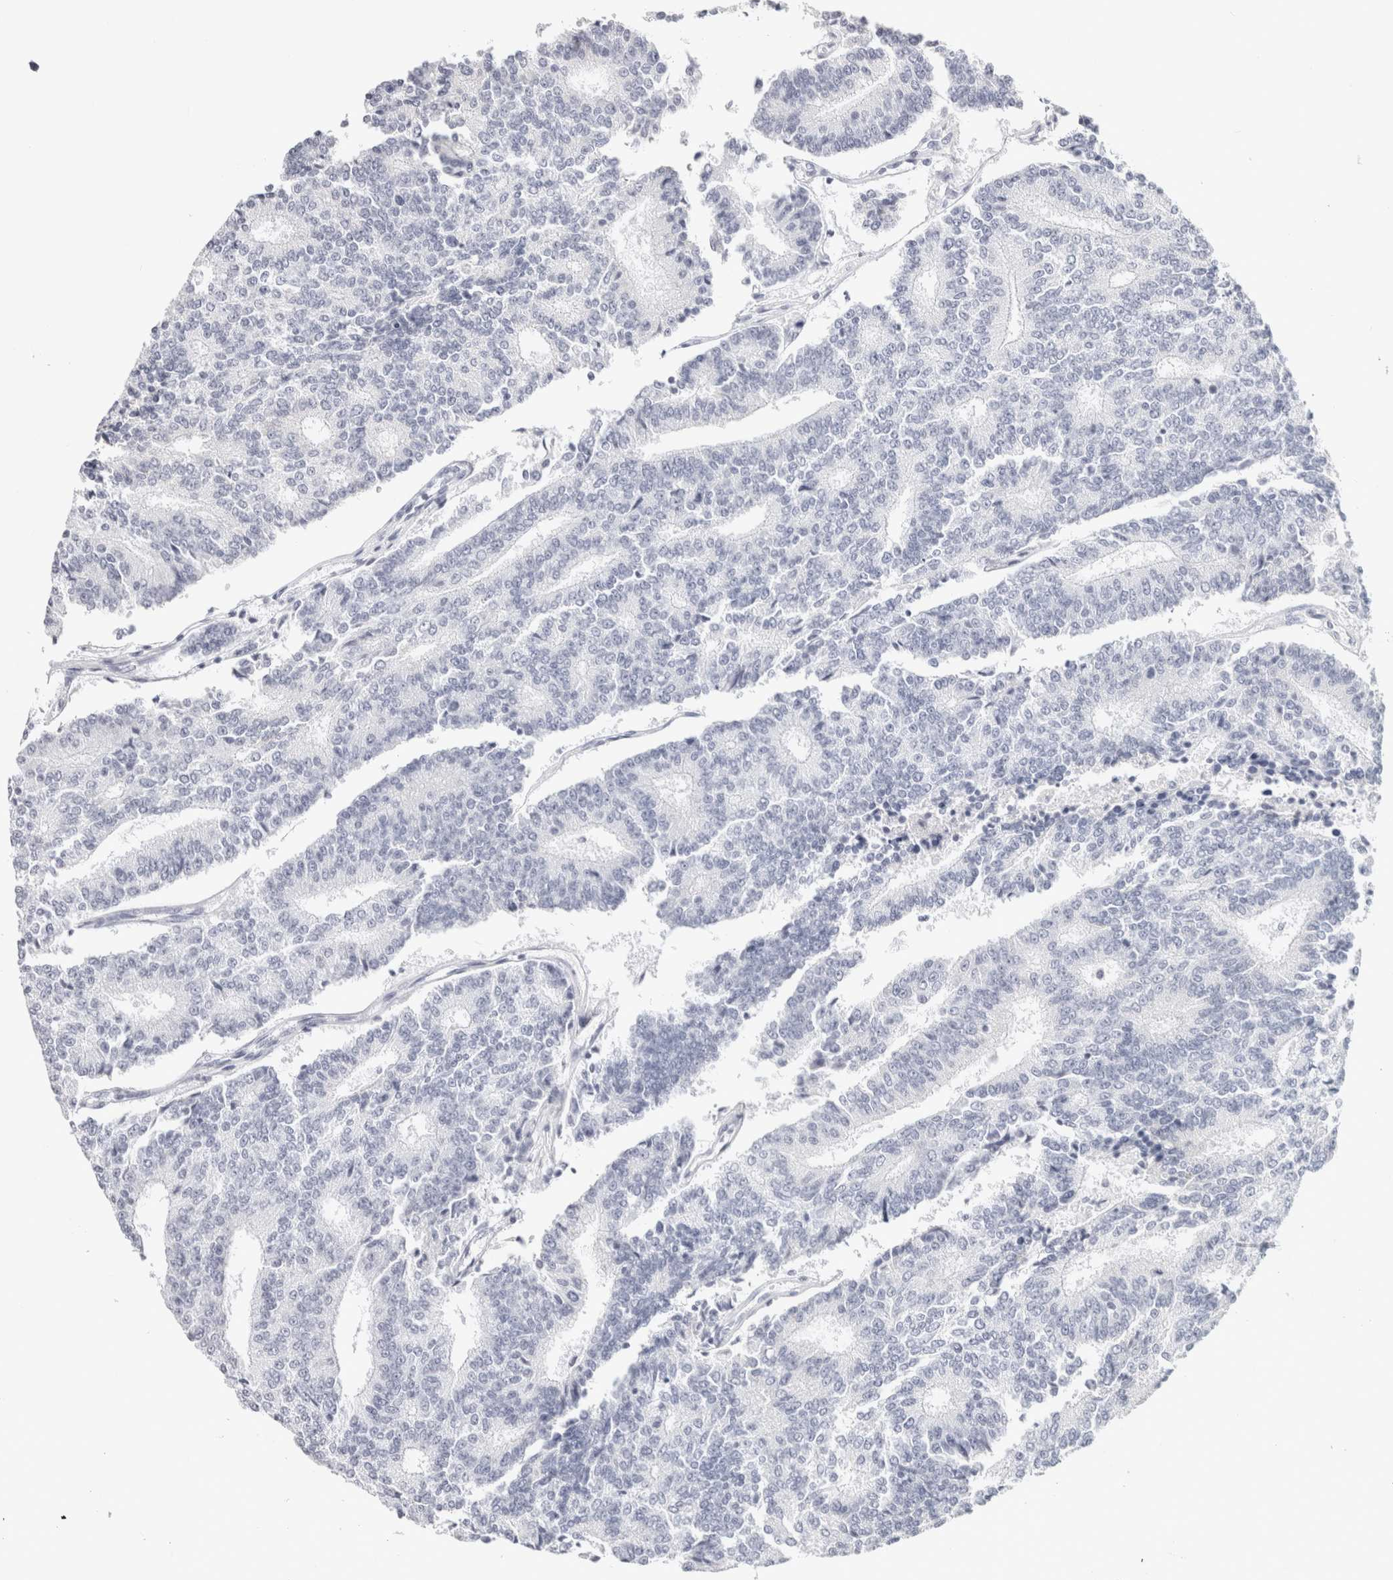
{"staining": {"intensity": "negative", "quantity": "none", "location": "none"}, "tissue": "prostate cancer", "cell_type": "Tumor cells", "image_type": "cancer", "snomed": [{"axis": "morphology", "description": "Normal tissue, NOS"}, {"axis": "morphology", "description": "Adenocarcinoma, High grade"}, {"axis": "topography", "description": "Prostate"}, {"axis": "topography", "description": "Seminal veicle"}], "caption": "An immunohistochemistry (IHC) micrograph of prostate cancer is shown. There is no staining in tumor cells of prostate cancer.", "gene": "GARIN1A", "patient": {"sex": "male", "age": 55}}